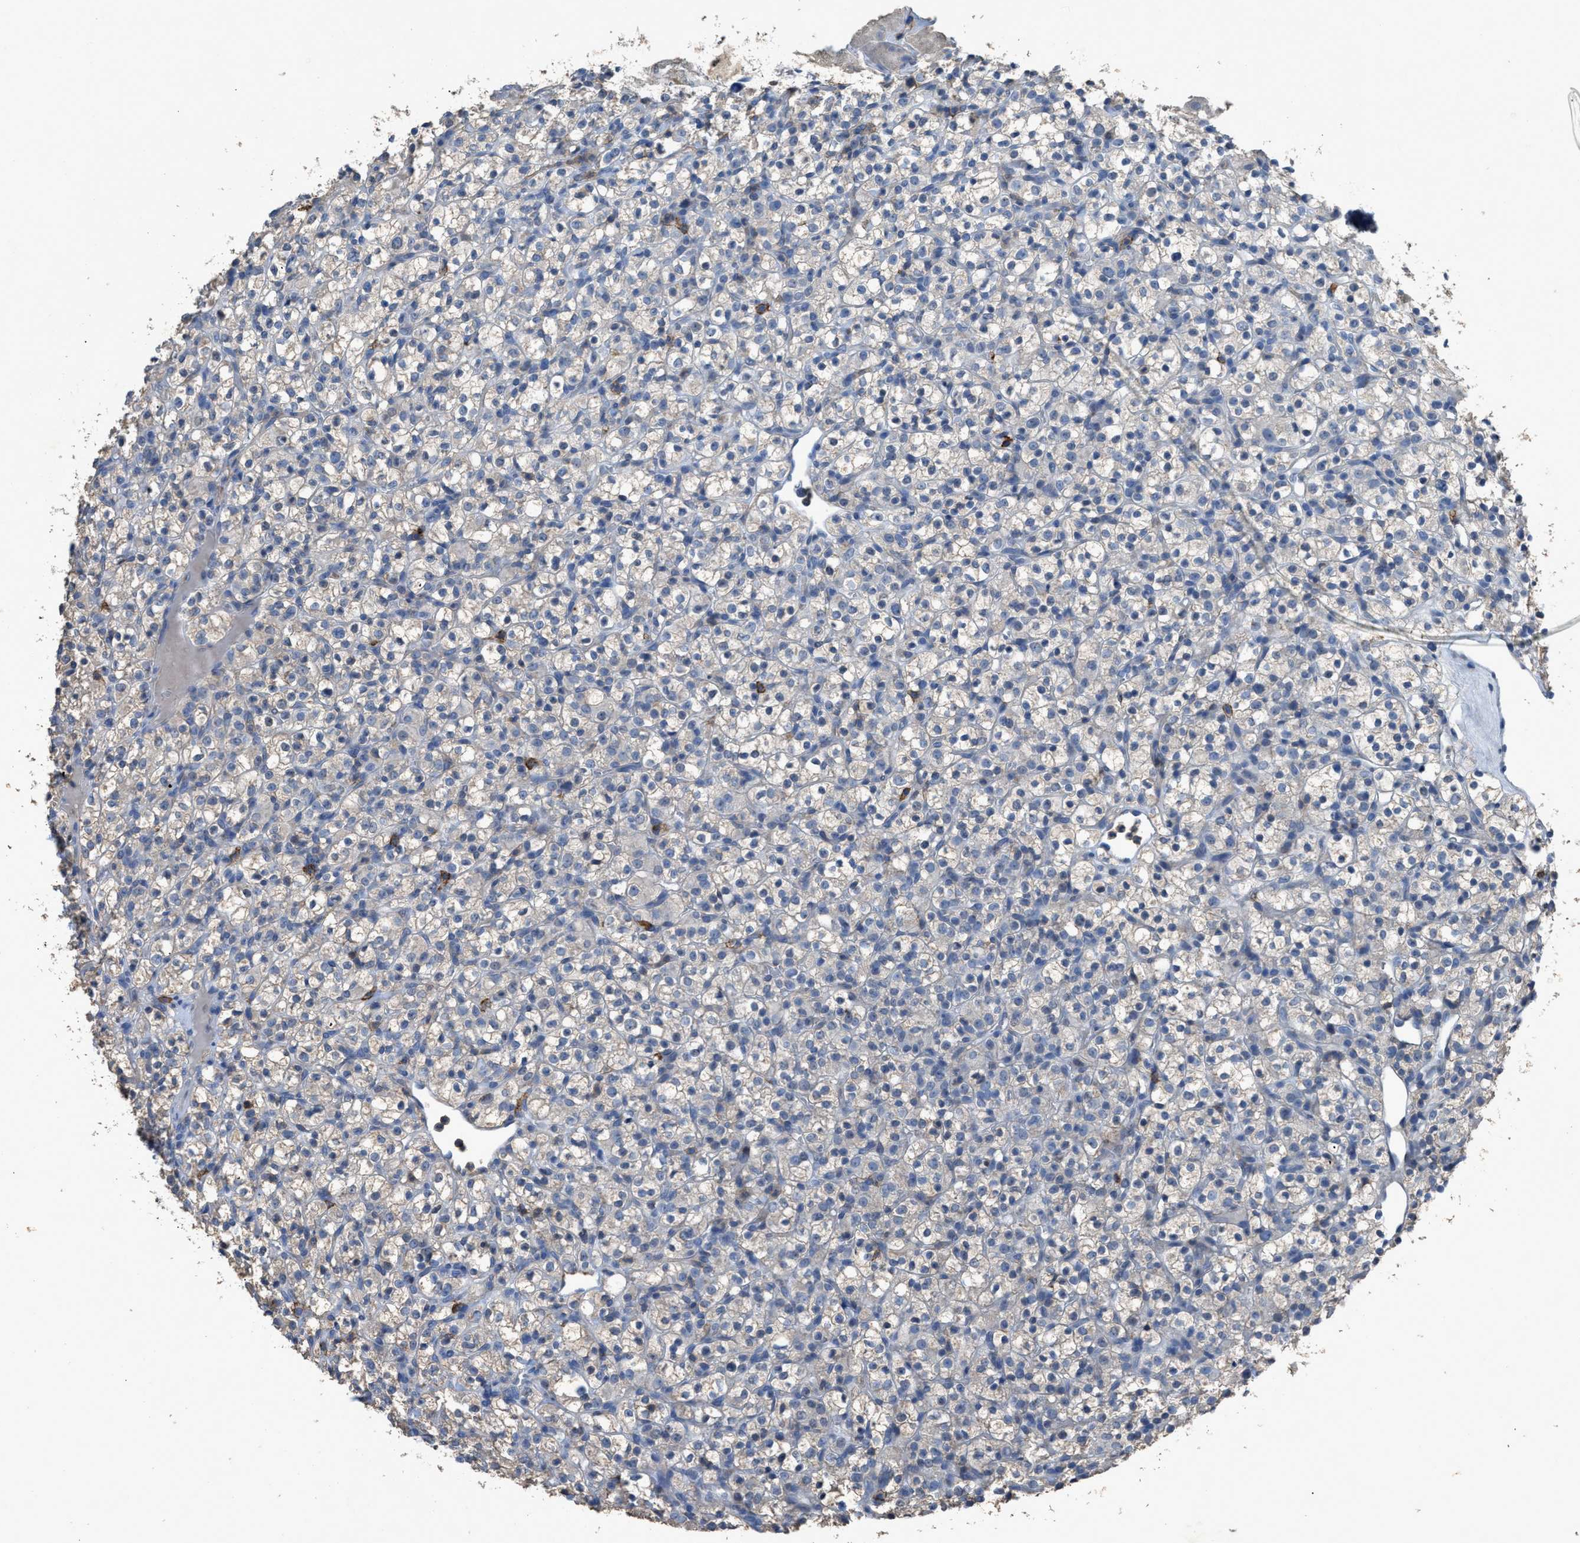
{"staining": {"intensity": "moderate", "quantity": "<25%", "location": "cytoplasmic/membranous"}, "tissue": "renal cancer", "cell_type": "Tumor cells", "image_type": "cancer", "snomed": [{"axis": "morphology", "description": "Normal tissue, NOS"}, {"axis": "morphology", "description": "Adenocarcinoma, NOS"}, {"axis": "topography", "description": "Kidney"}], "caption": "Immunohistochemical staining of renal cancer shows moderate cytoplasmic/membranous protein positivity in approximately <25% of tumor cells.", "gene": "OR51E1", "patient": {"sex": "female", "age": 72}}